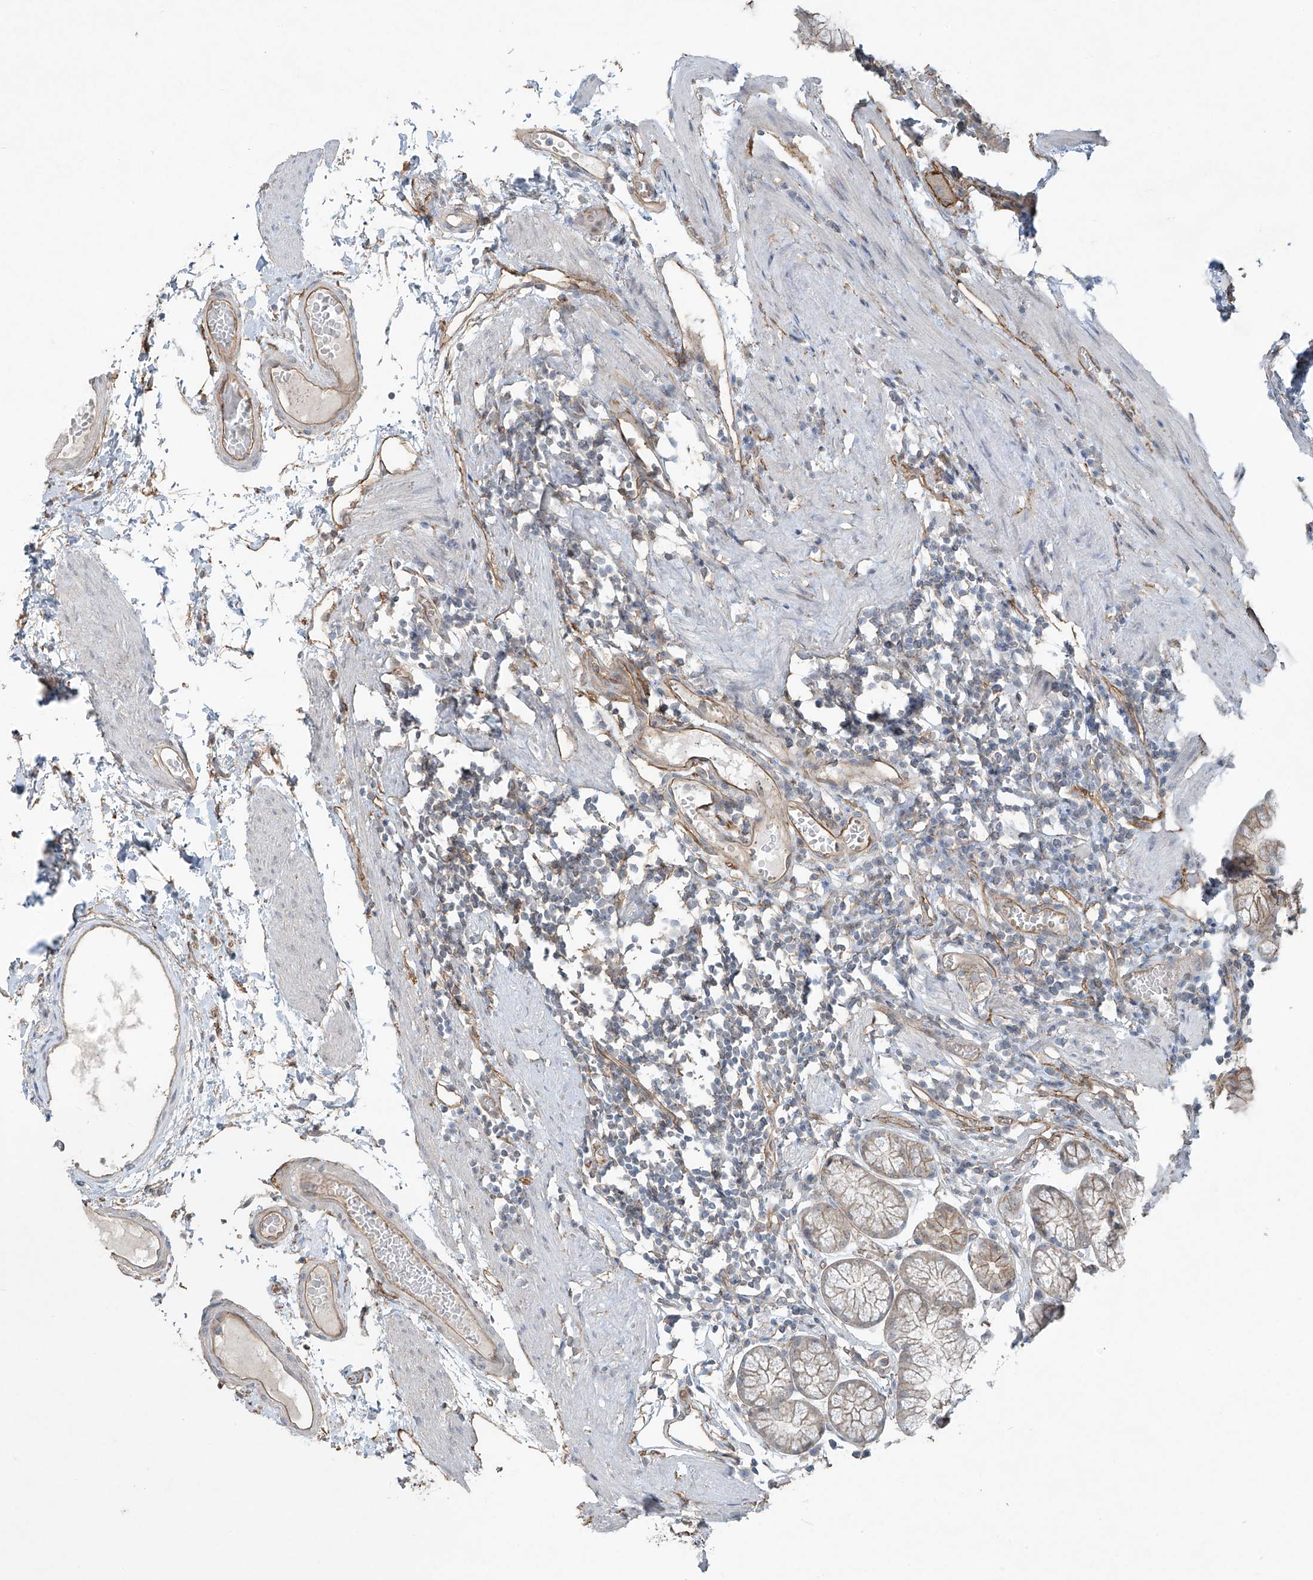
{"staining": {"intensity": "moderate", "quantity": ">75%", "location": "cytoplasmic/membranous"}, "tissue": "stomach", "cell_type": "Glandular cells", "image_type": "normal", "snomed": [{"axis": "morphology", "description": "Normal tissue, NOS"}, {"axis": "topography", "description": "Stomach"}], "caption": "High-power microscopy captured an IHC micrograph of normal stomach, revealing moderate cytoplasmic/membranous staining in approximately >75% of glandular cells. (Stains: DAB (3,3'-diaminobenzidine) in brown, nuclei in blue, Microscopy: brightfield microscopy at high magnification).", "gene": "TUBE1", "patient": {"sex": "male", "age": 55}}